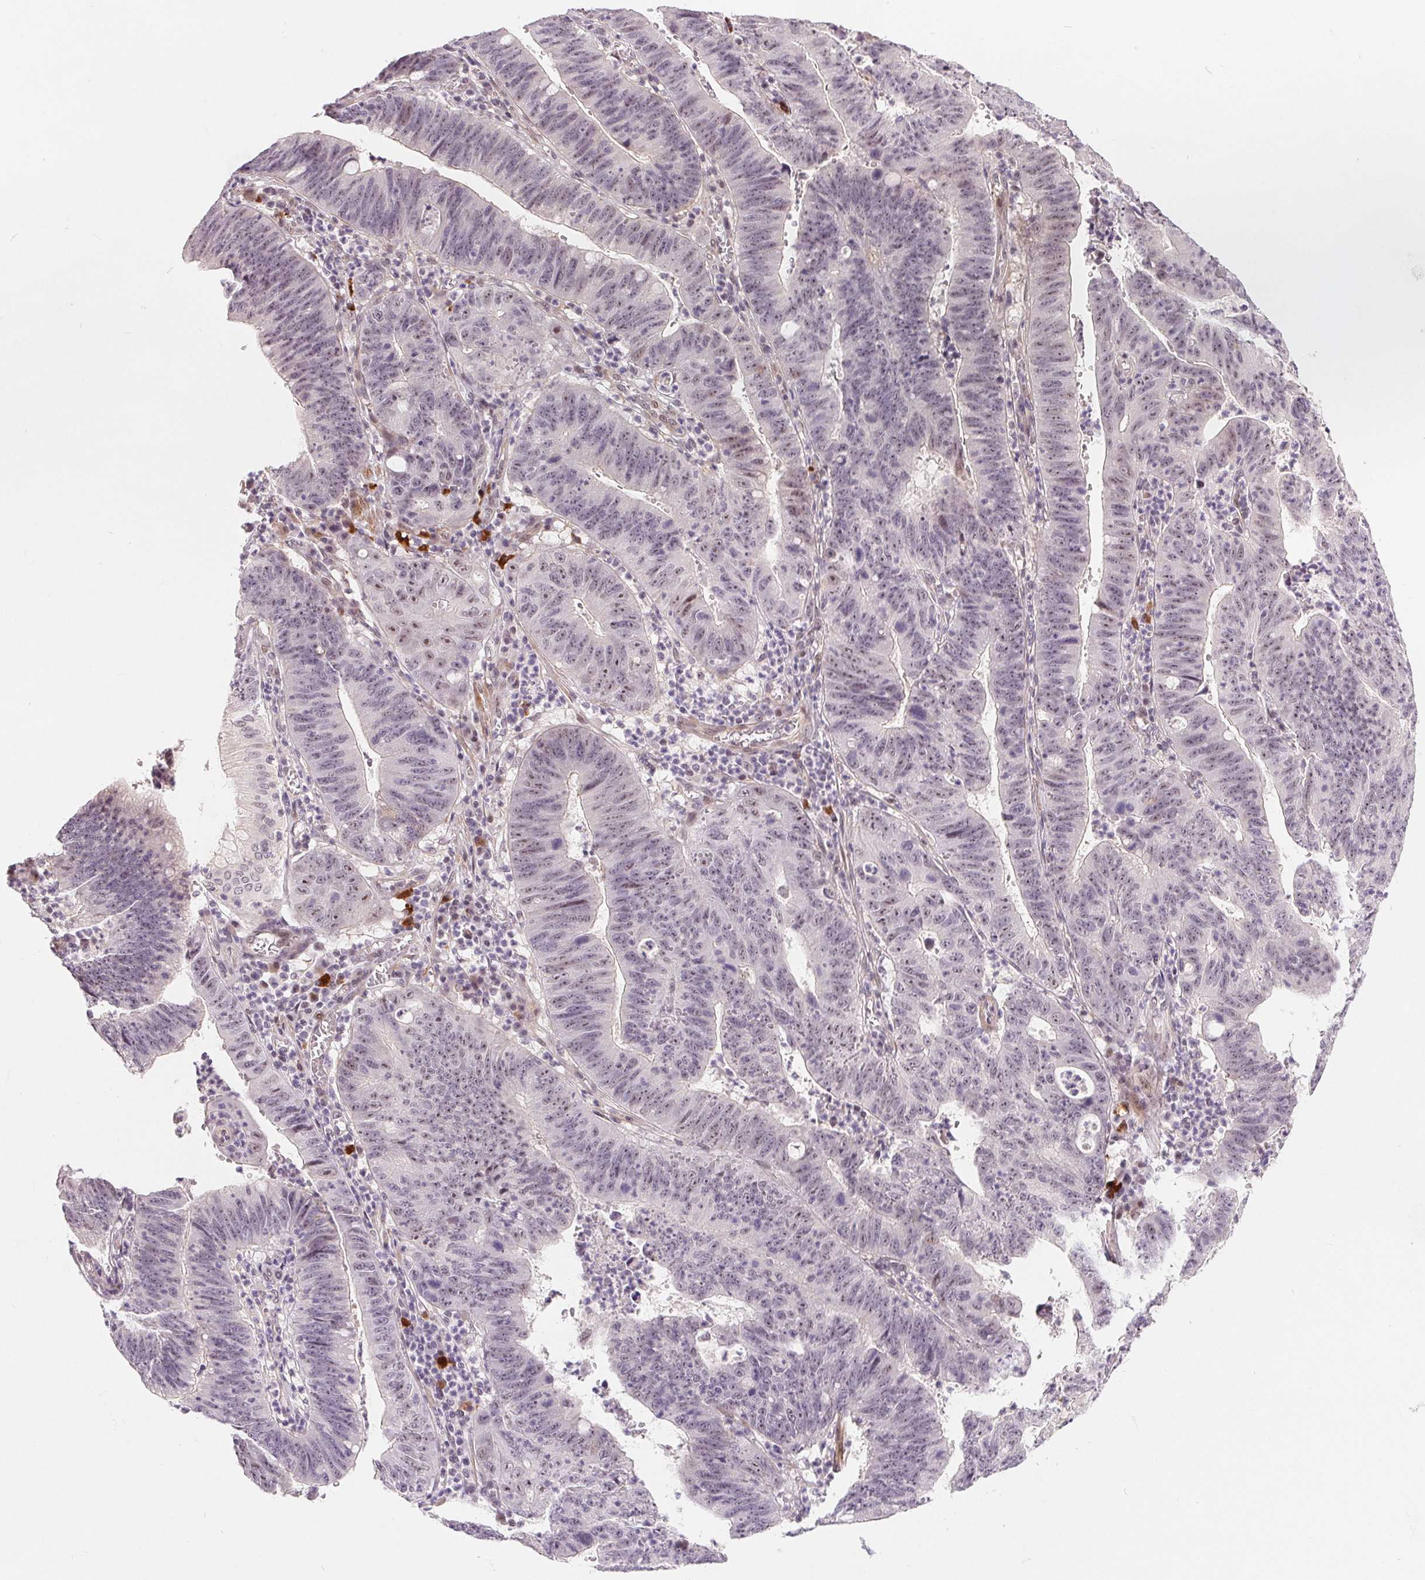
{"staining": {"intensity": "weak", "quantity": "25%-75%", "location": "nuclear"}, "tissue": "stomach cancer", "cell_type": "Tumor cells", "image_type": "cancer", "snomed": [{"axis": "morphology", "description": "Adenocarcinoma, NOS"}, {"axis": "topography", "description": "Stomach"}], "caption": "Brown immunohistochemical staining in stomach adenocarcinoma shows weak nuclear expression in approximately 25%-75% of tumor cells.", "gene": "NRG2", "patient": {"sex": "male", "age": 59}}